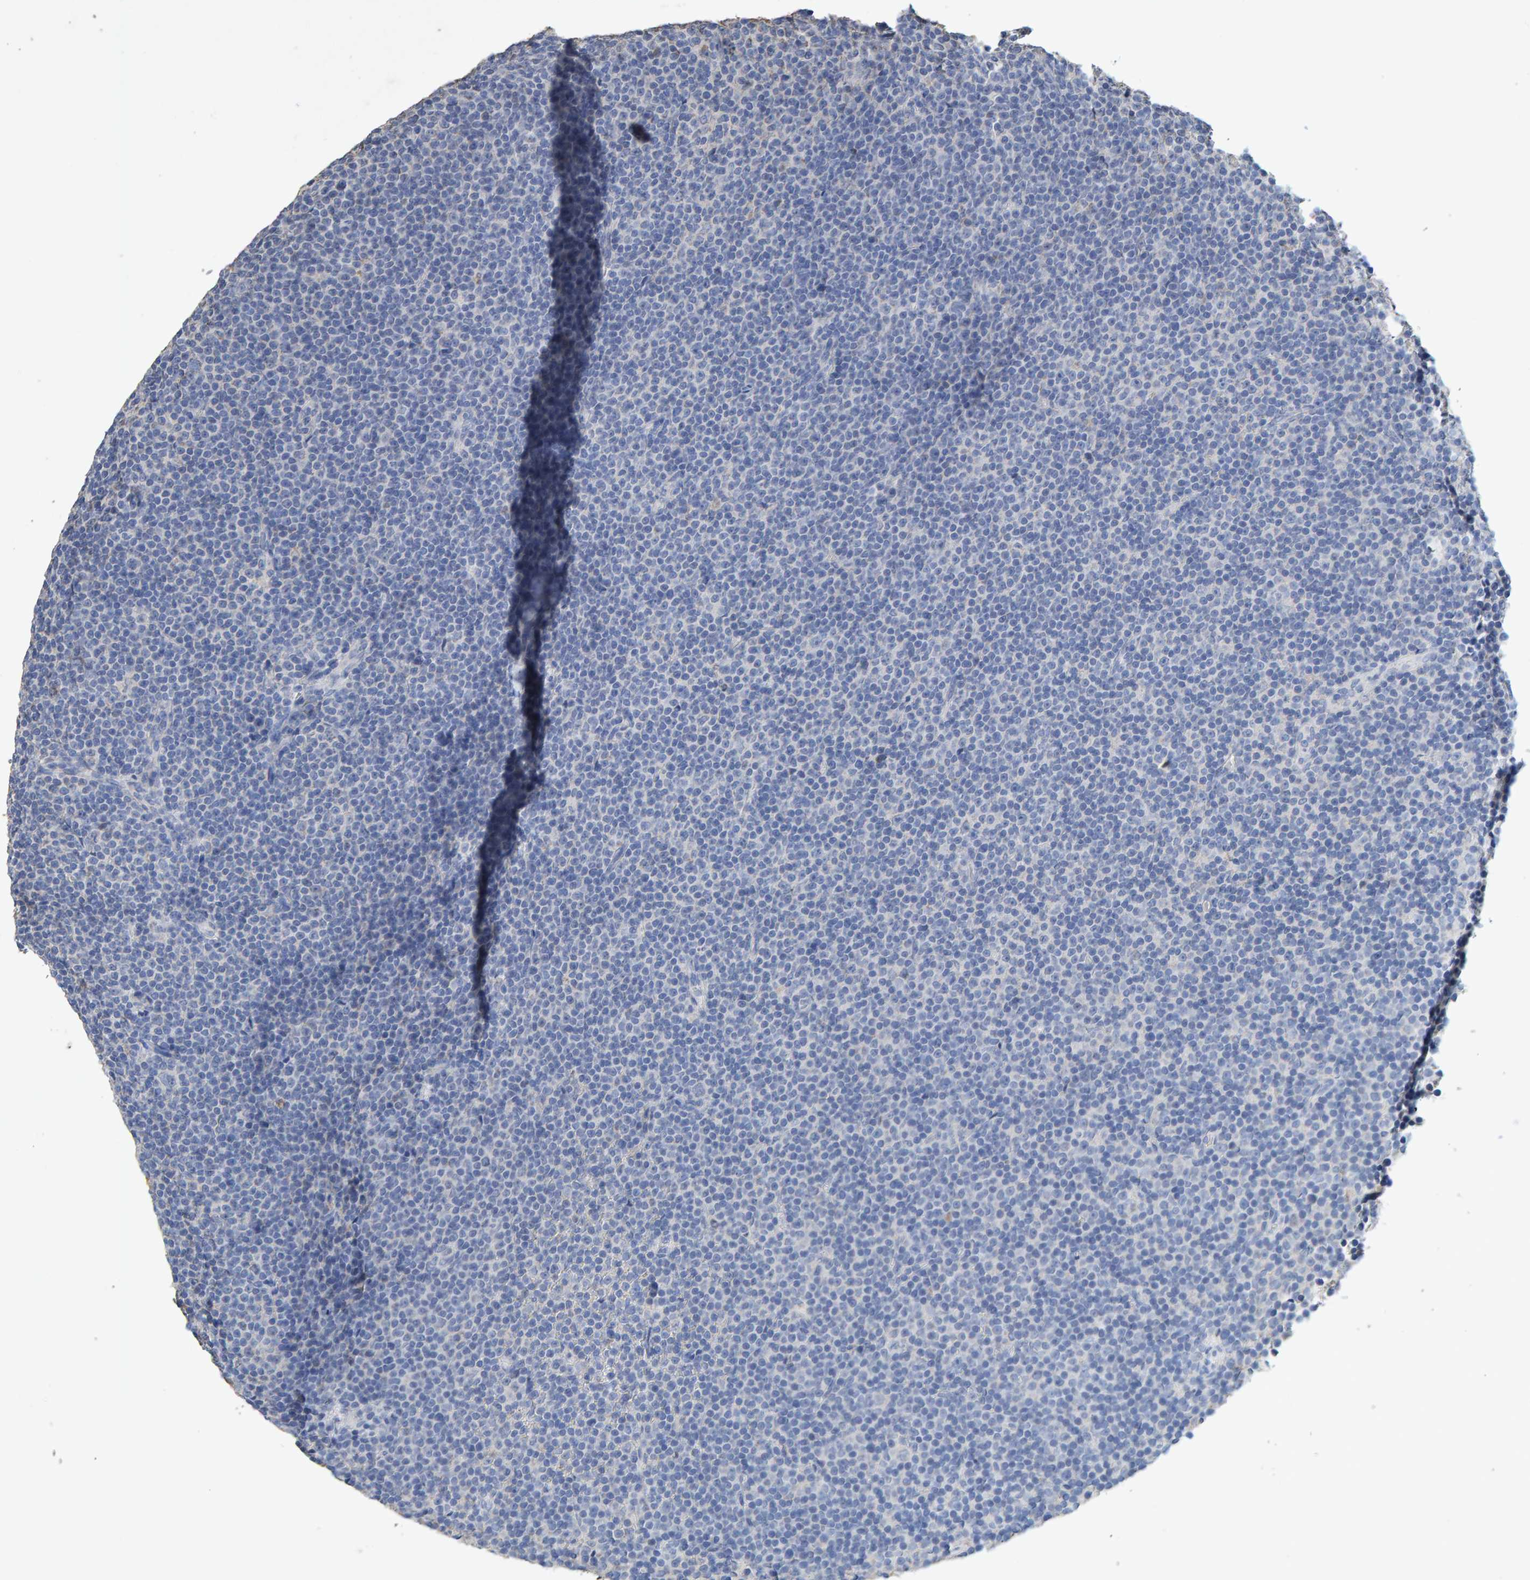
{"staining": {"intensity": "negative", "quantity": "none", "location": "none"}, "tissue": "lymphoma", "cell_type": "Tumor cells", "image_type": "cancer", "snomed": [{"axis": "morphology", "description": "Malignant lymphoma, non-Hodgkin's type, Low grade"}, {"axis": "topography", "description": "Lymph node"}], "caption": "Lymphoma stained for a protein using IHC shows no positivity tumor cells.", "gene": "CTH", "patient": {"sex": "female", "age": 67}}